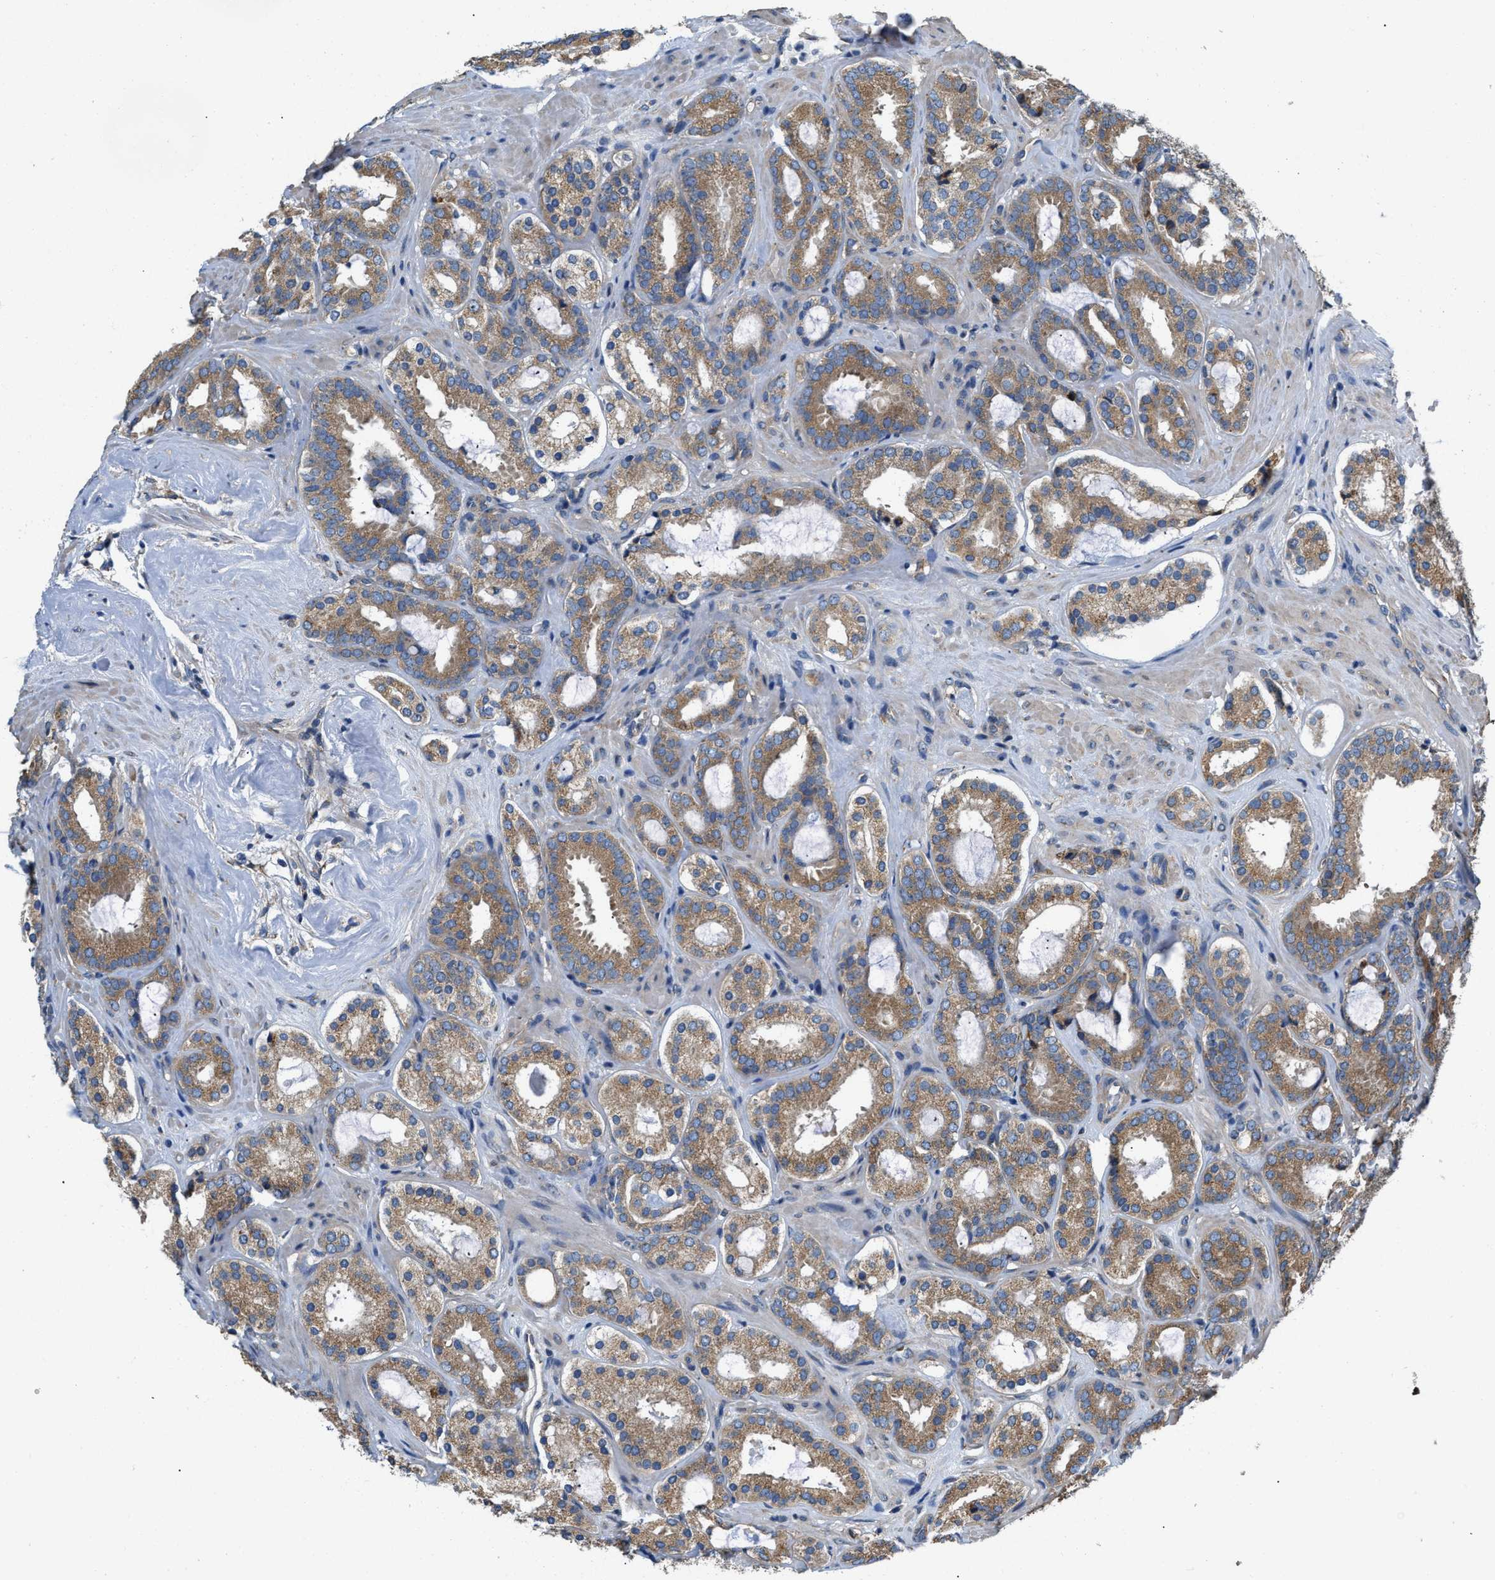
{"staining": {"intensity": "moderate", "quantity": ">75%", "location": "cytoplasmic/membranous"}, "tissue": "prostate cancer", "cell_type": "Tumor cells", "image_type": "cancer", "snomed": [{"axis": "morphology", "description": "Adenocarcinoma, Low grade"}, {"axis": "topography", "description": "Prostate"}], "caption": "The image demonstrates immunohistochemical staining of adenocarcinoma (low-grade) (prostate). There is moderate cytoplasmic/membranous positivity is seen in about >75% of tumor cells. Nuclei are stained in blue.", "gene": "CEP128", "patient": {"sex": "male", "age": 69}}